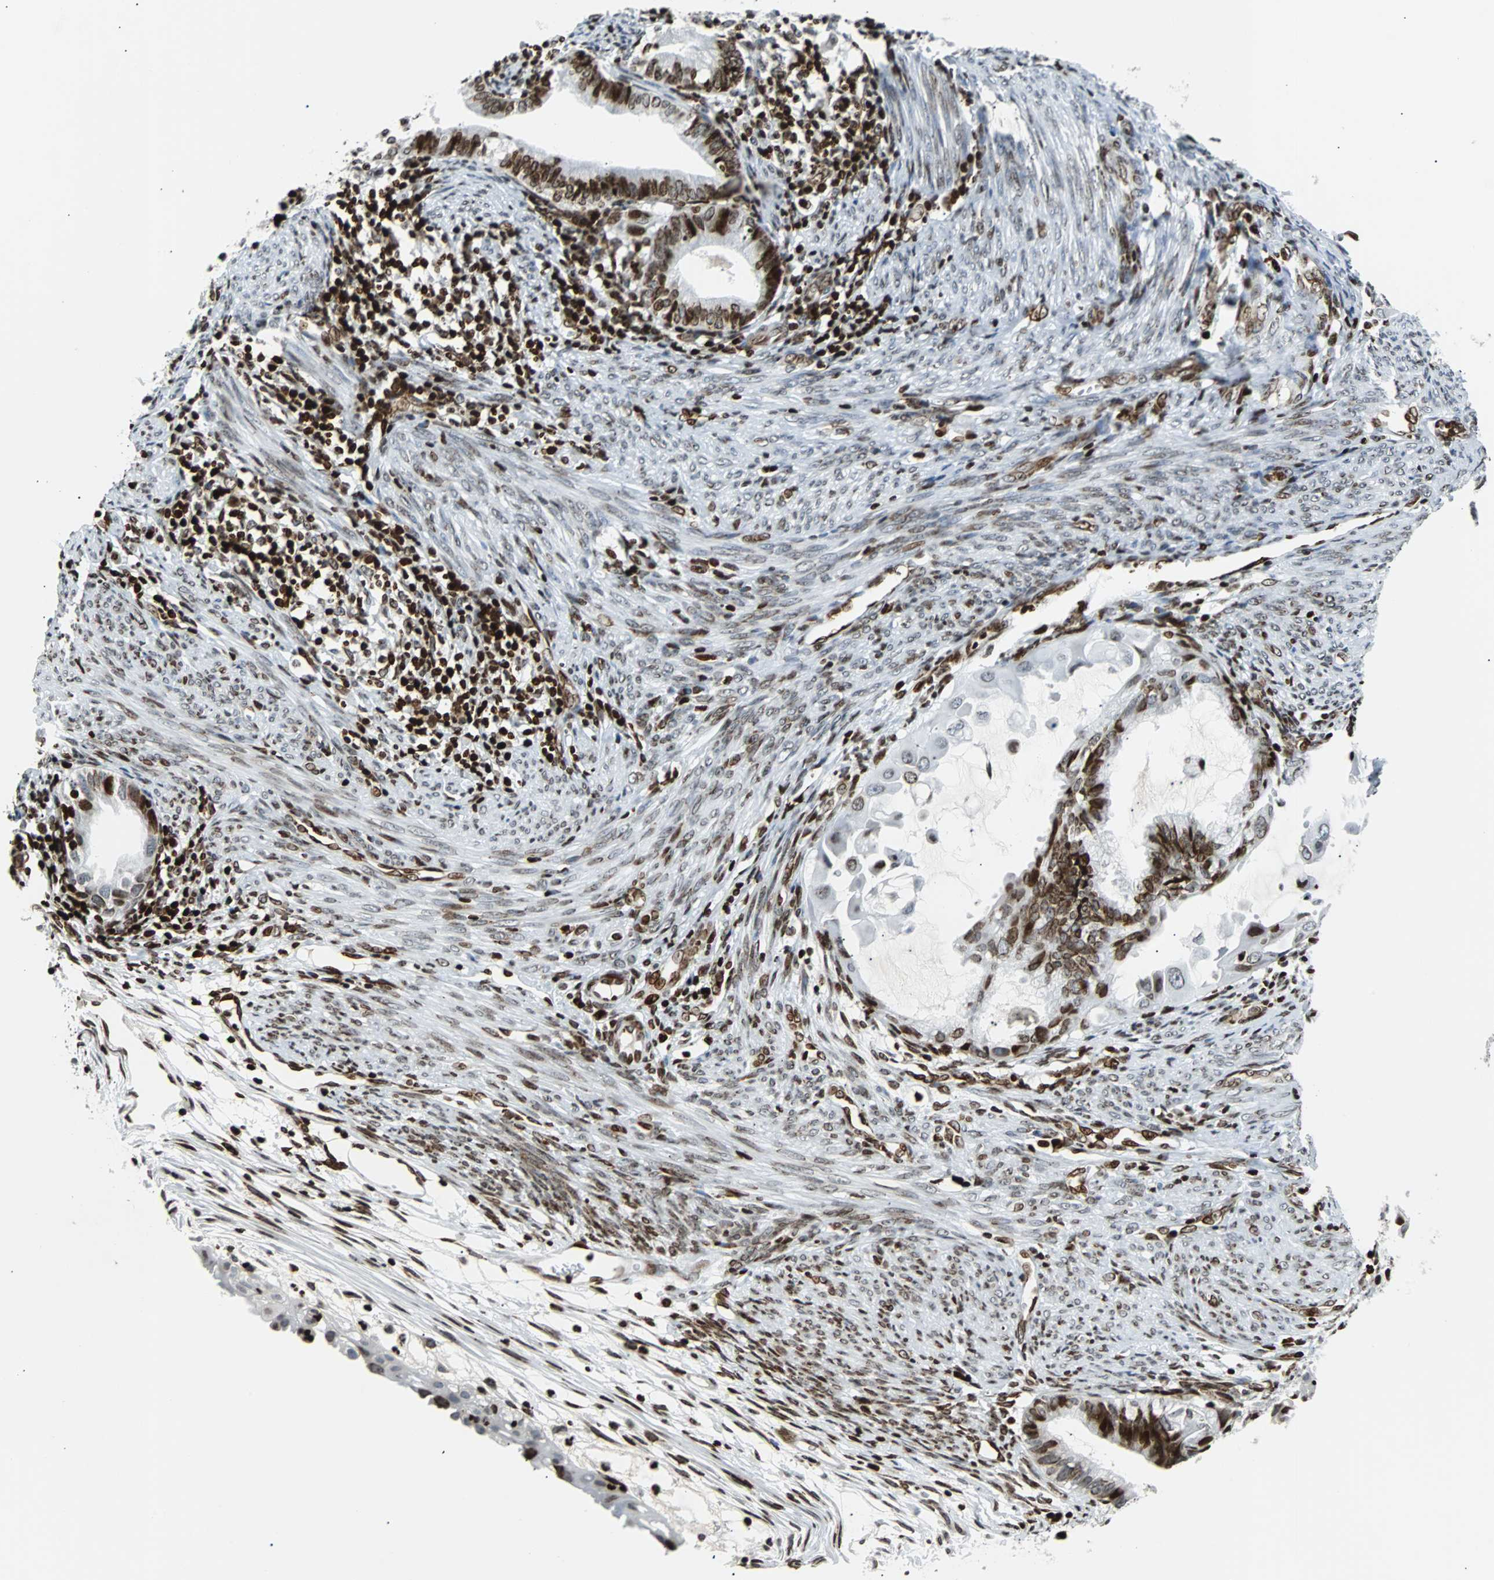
{"staining": {"intensity": "moderate", "quantity": "25%-75%", "location": "nuclear"}, "tissue": "cervical cancer", "cell_type": "Tumor cells", "image_type": "cancer", "snomed": [{"axis": "morphology", "description": "Normal tissue, NOS"}, {"axis": "morphology", "description": "Adenocarcinoma, NOS"}, {"axis": "topography", "description": "Cervix"}, {"axis": "topography", "description": "Endometrium"}], "caption": "IHC micrograph of neoplastic tissue: human cervical cancer stained using immunohistochemistry exhibits medium levels of moderate protein expression localized specifically in the nuclear of tumor cells, appearing as a nuclear brown color.", "gene": "ZNF131", "patient": {"sex": "female", "age": 86}}